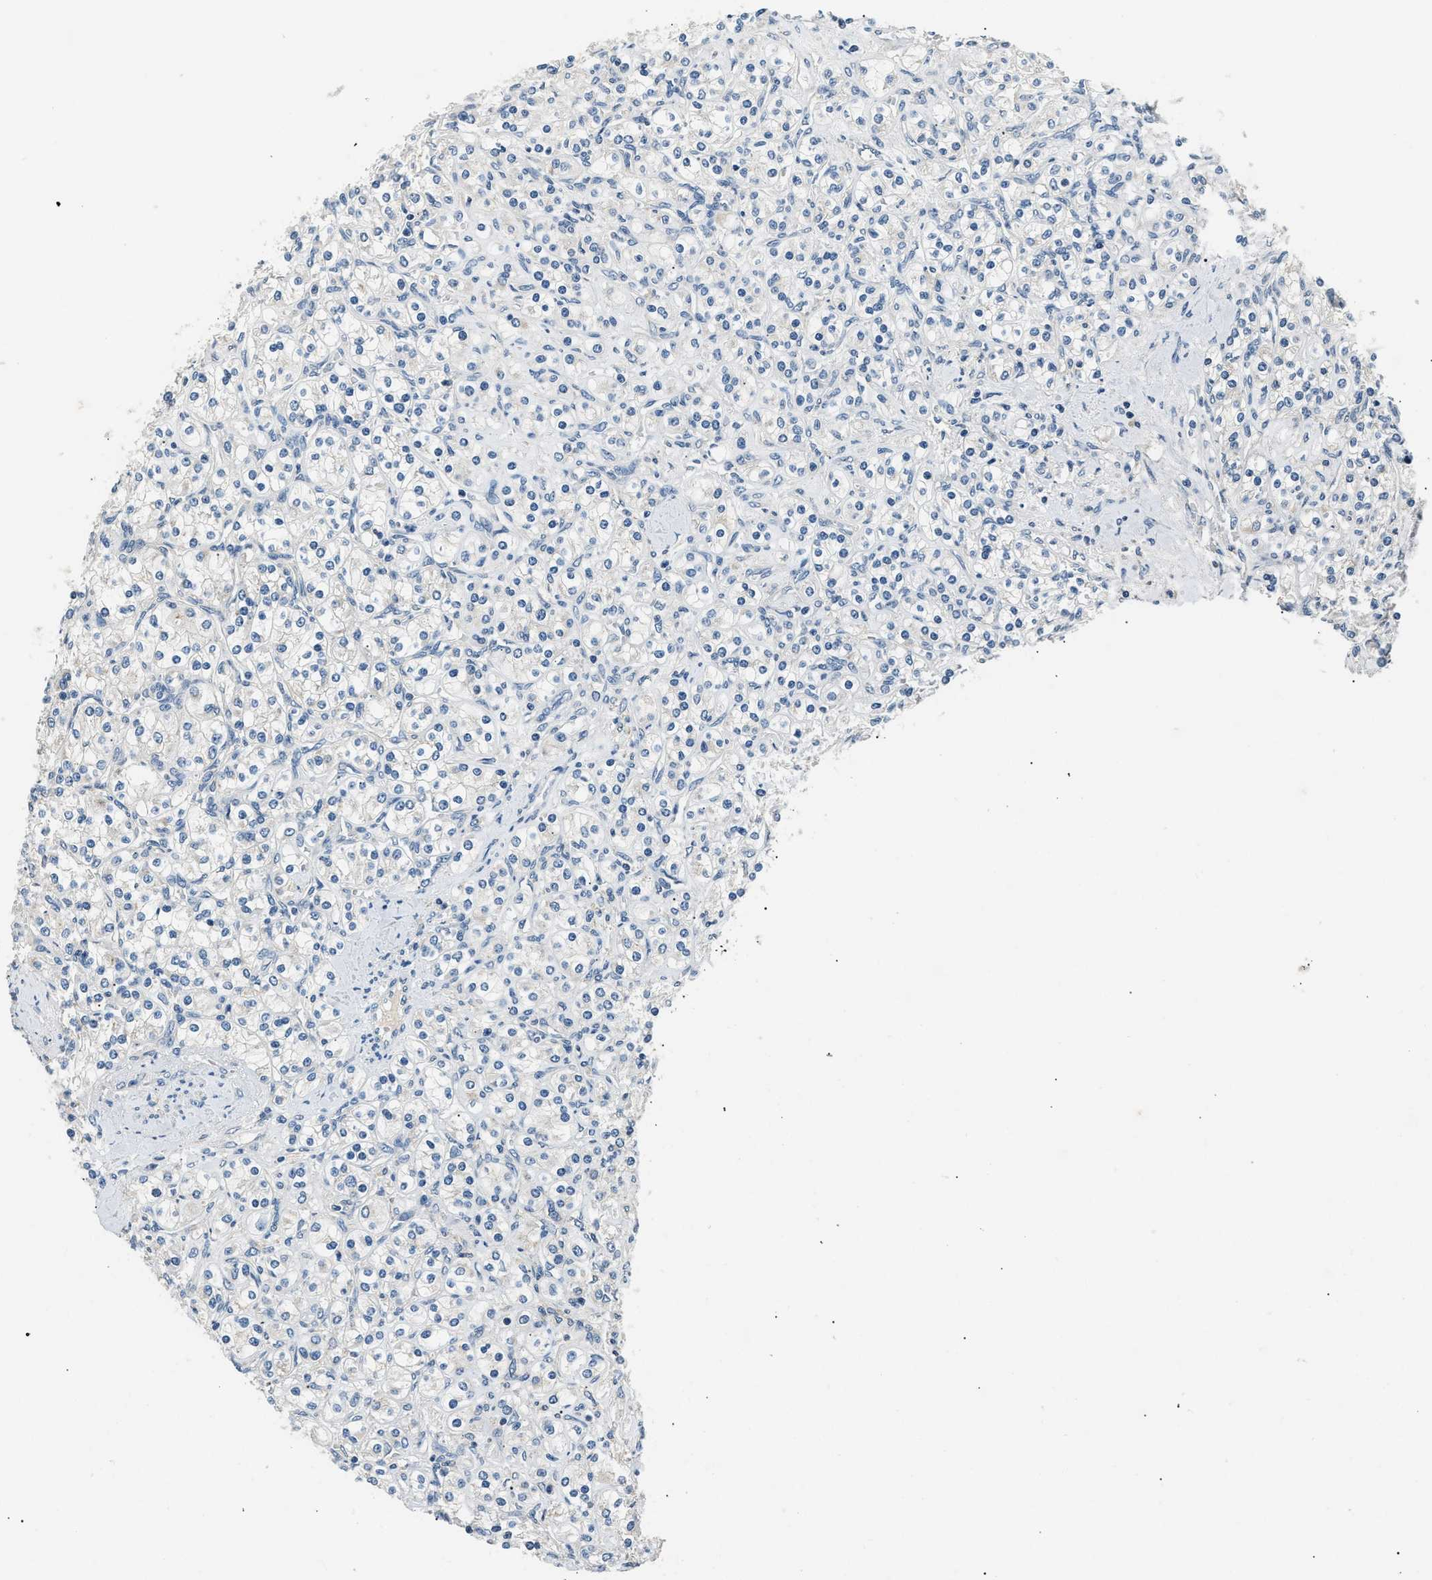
{"staining": {"intensity": "negative", "quantity": "none", "location": "none"}, "tissue": "renal cancer", "cell_type": "Tumor cells", "image_type": "cancer", "snomed": [{"axis": "morphology", "description": "Adenocarcinoma, NOS"}, {"axis": "topography", "description": "Kidney"}], "caption": "This is a image of immunohistochemistry (IHC) staining of renal cancer, which shows no positivity in tumor cells.", "gene": "INHA", "patient": {"sex": "male", "age": 77}}